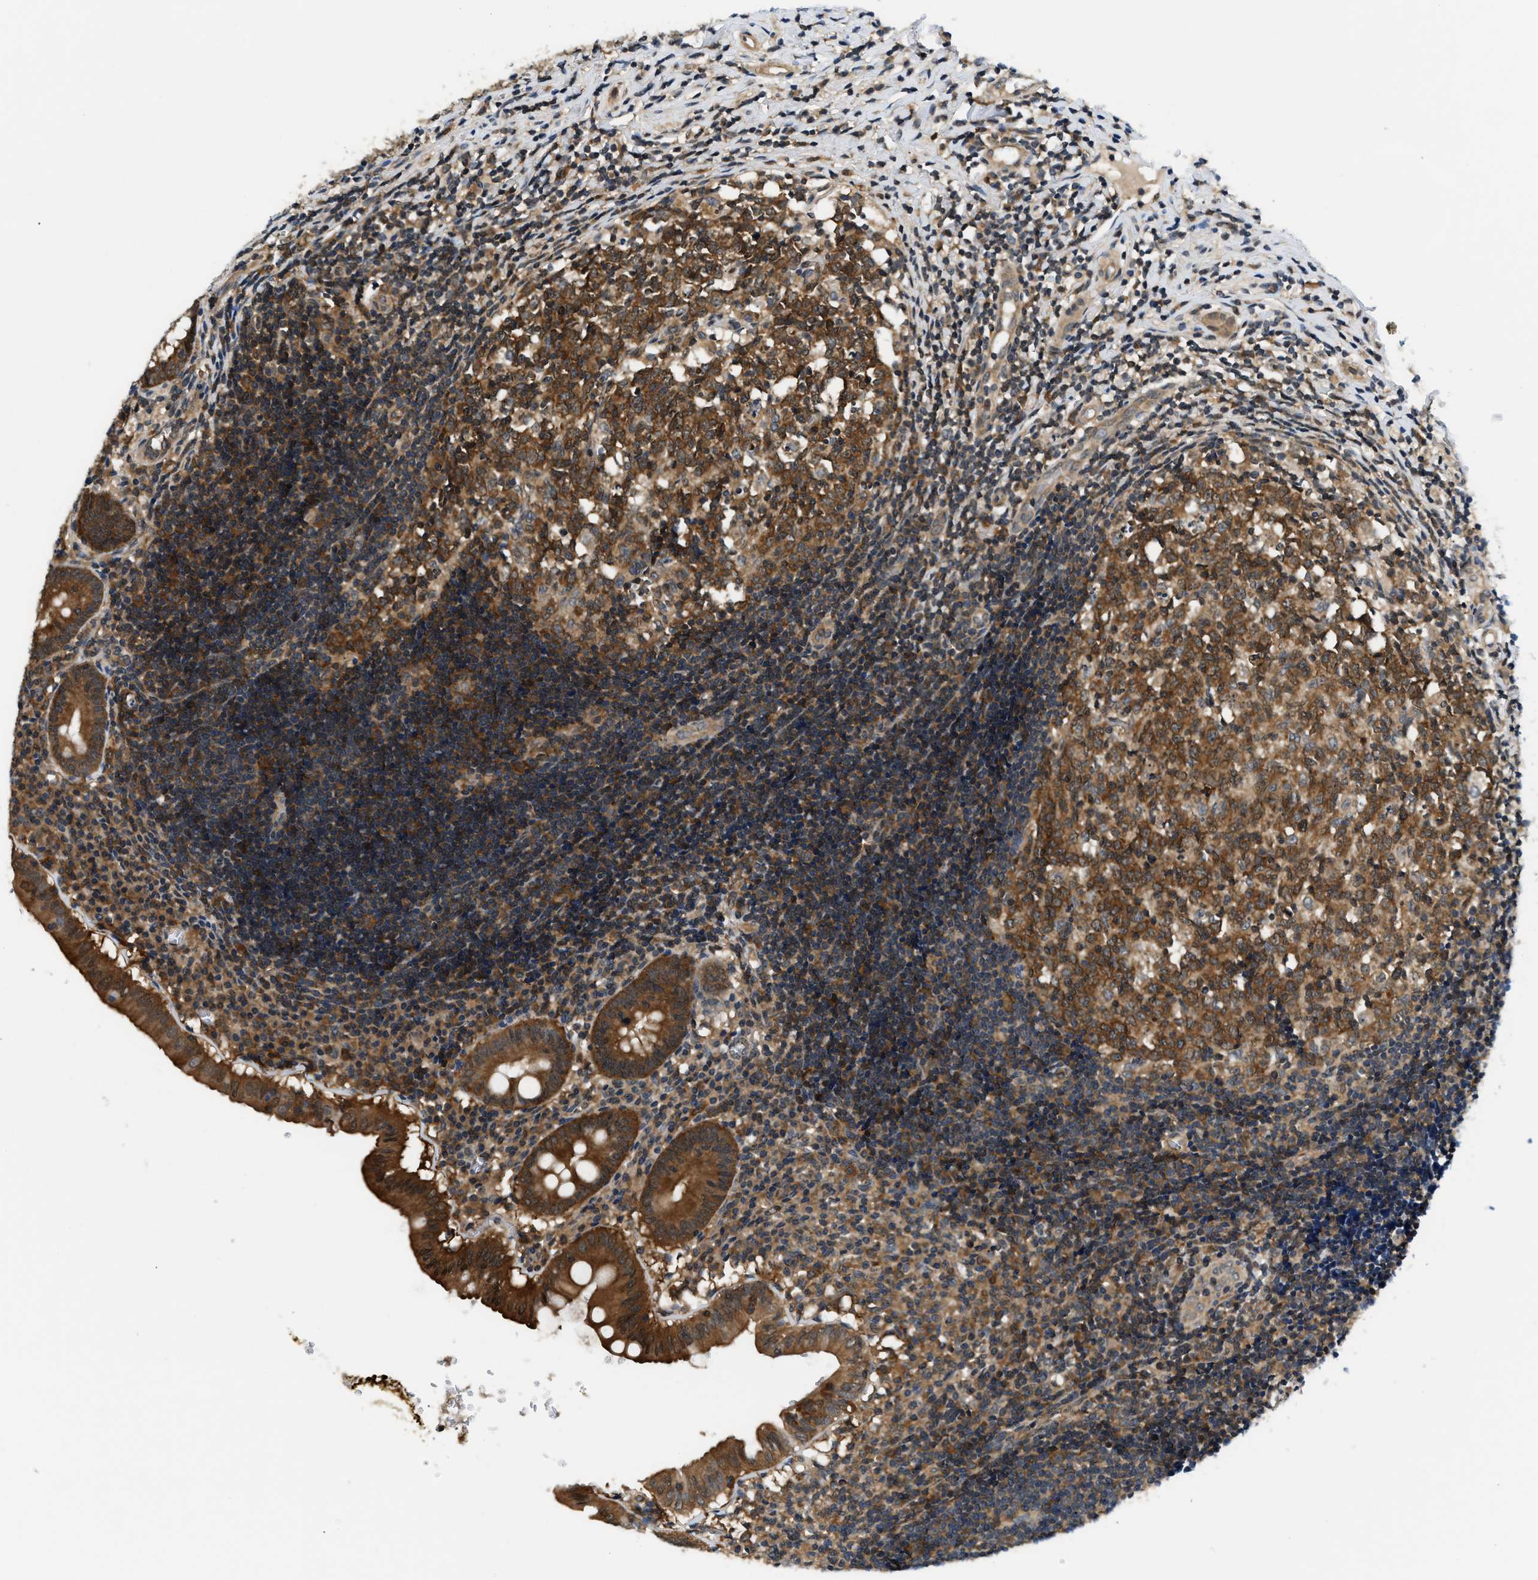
{"staining": {"intensity": "strong", "quantity": ">75%", "location": "cytoplasmic/membranous,nuclear"}, "tissue": "appendix", "cell_type": "Glandular cells", "image_type": "normal", "snomed": [{"axis": "morphology", "description": "Normal tissue, NOS"}, {"axis": "topography", "description": "Appendix"}], "caption": "IHC (DAB (3,3'-diaminobenzidine)) staining of benign human appendix shows strong cytoplasmic/membranous,nuclear protein staining in about >75% of glandular cells.", "gene": "EIF4EBP2", "patient": {"sex": "male", "age": 8}}